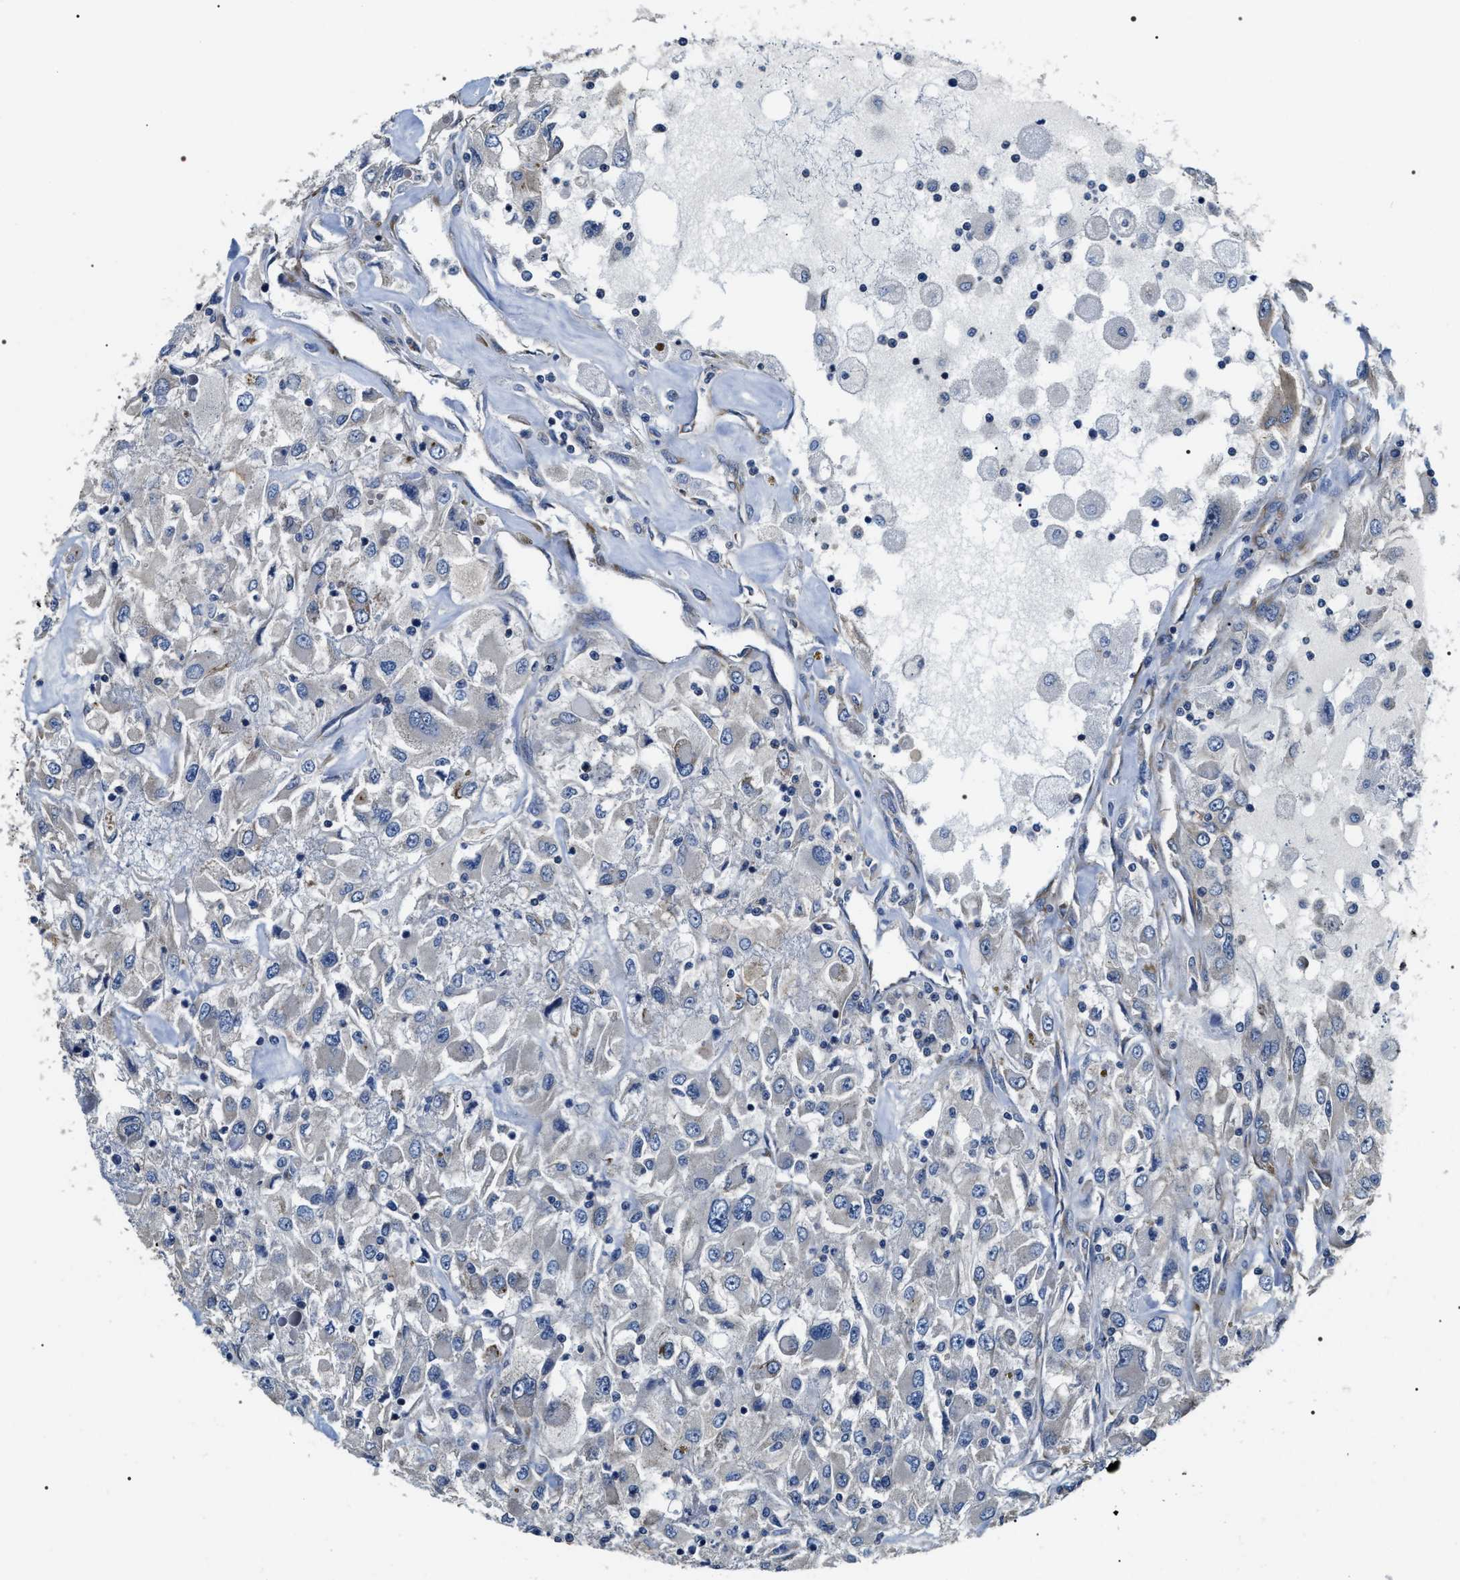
{"staining": {"intensity": "negative", "quantity": "none", "location": "none"}, "tissue": "renal cancer", "cell_type": "Tumor cells", "image_type": "cancer", "snomed": [{"axis": "morphology", "description": "Adenocarcinoma, NOS"}, {"axis": "topography", "description": "Kidney"}], "caption": "This is a image of IHC staining of renal adenocarcinoma, which shows no expression in tumor cells. (Immunohistochemistry, brightfield microscopy, high magnification).", "gene": "ZC3HAV1L", "patient": {"sex": "female", "age": 52}}